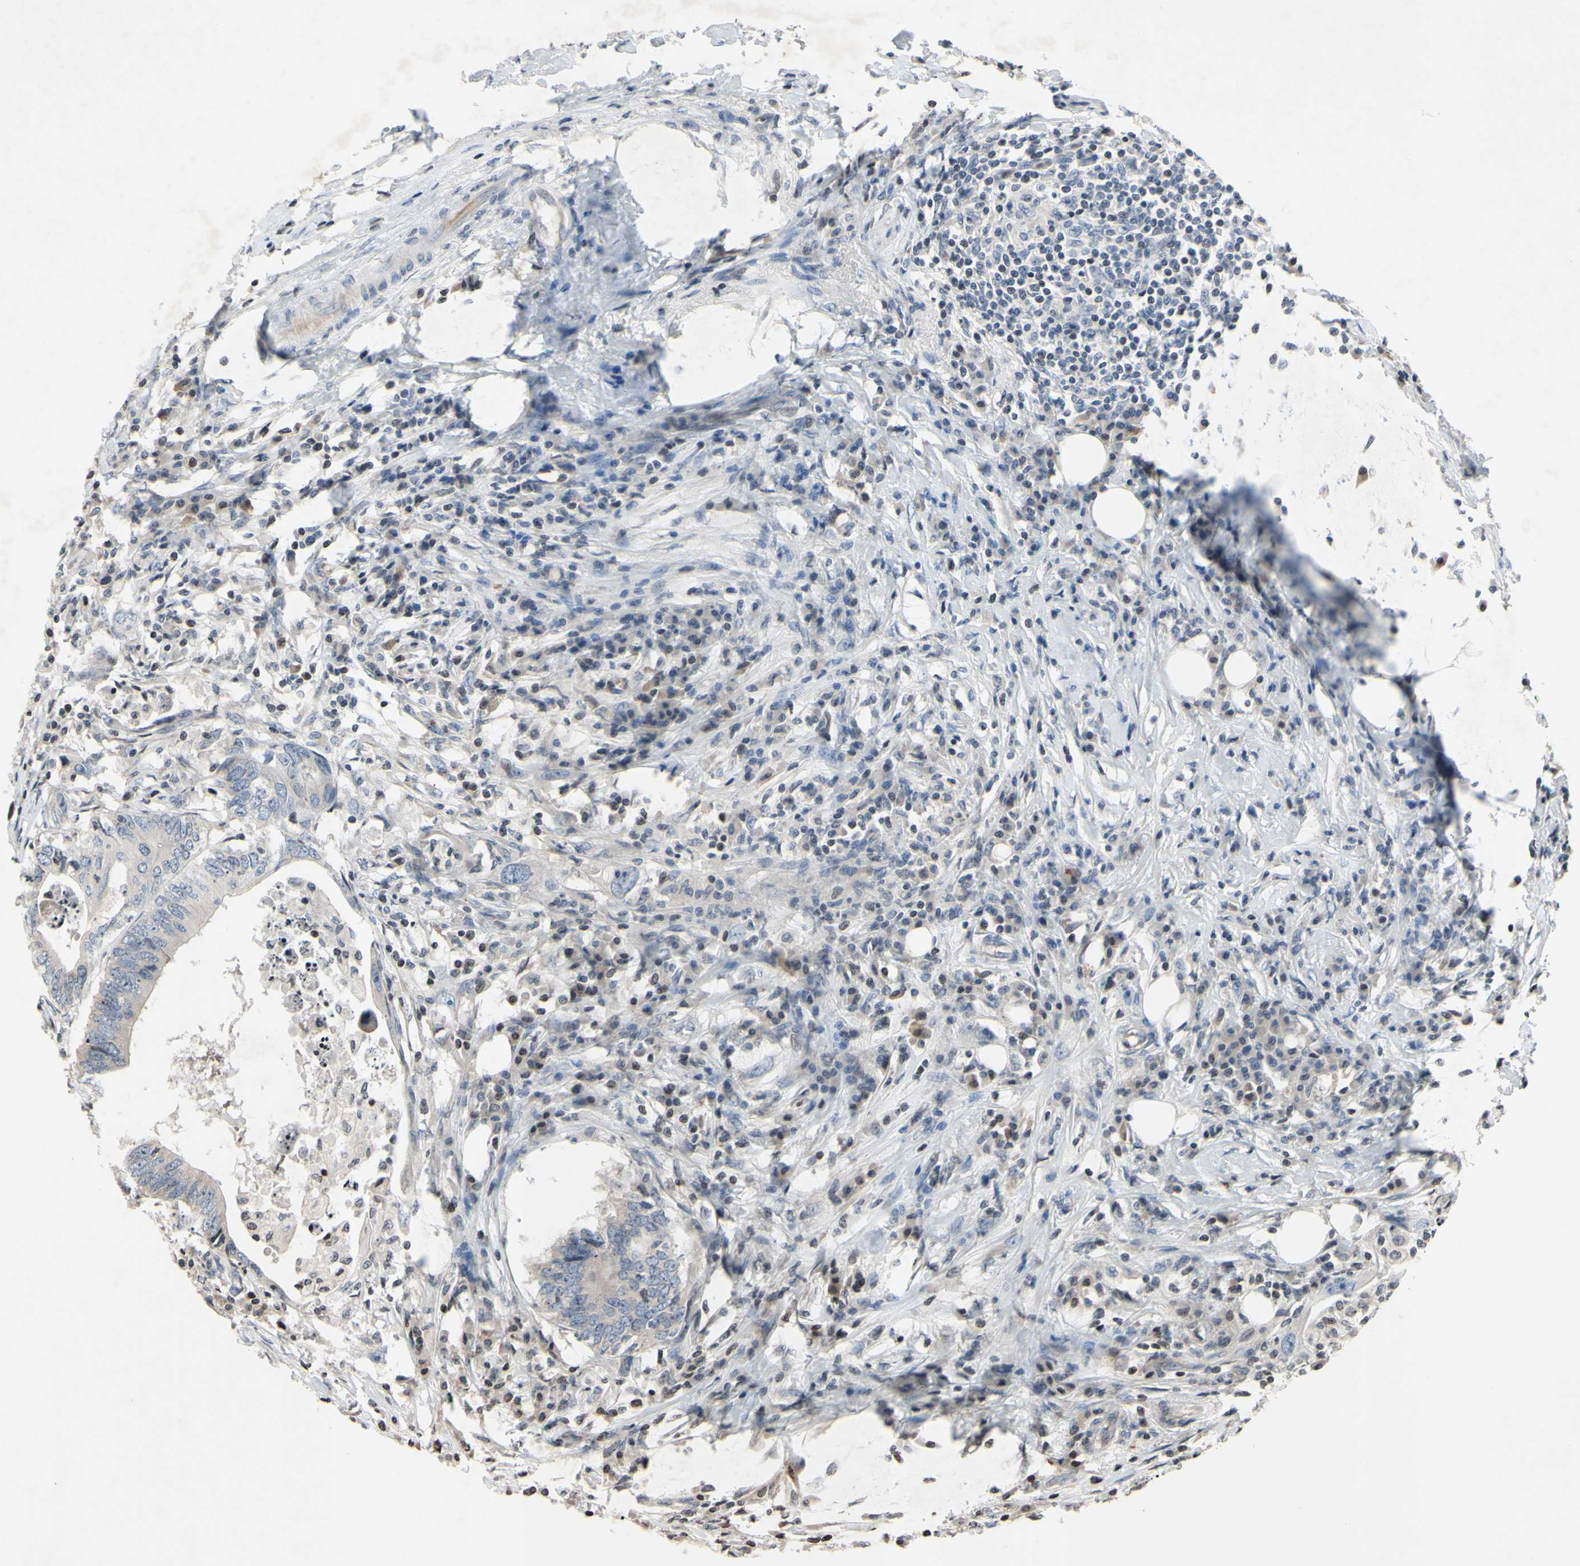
{"staining": {"intensity": "negative", "quantity": "none", "location": "none"}, "tissue": "colorectal cancer", "cell_type": "Tumor cells", "image_type": "cancer", "snomed": [{"axis": "morphology", "description": "Adenocarcinoma, NOS"}, {"axis": "topography", "description": "Colon"}], "caption": "DAB (3,3'-diaminobenzidine) immunohistochemical staining of adenocarcinoma (colorectal) demonstrates no significant expression in tumor cells.", "gene": "ARG1", "patient": {"sex": "male", "age": 71}}